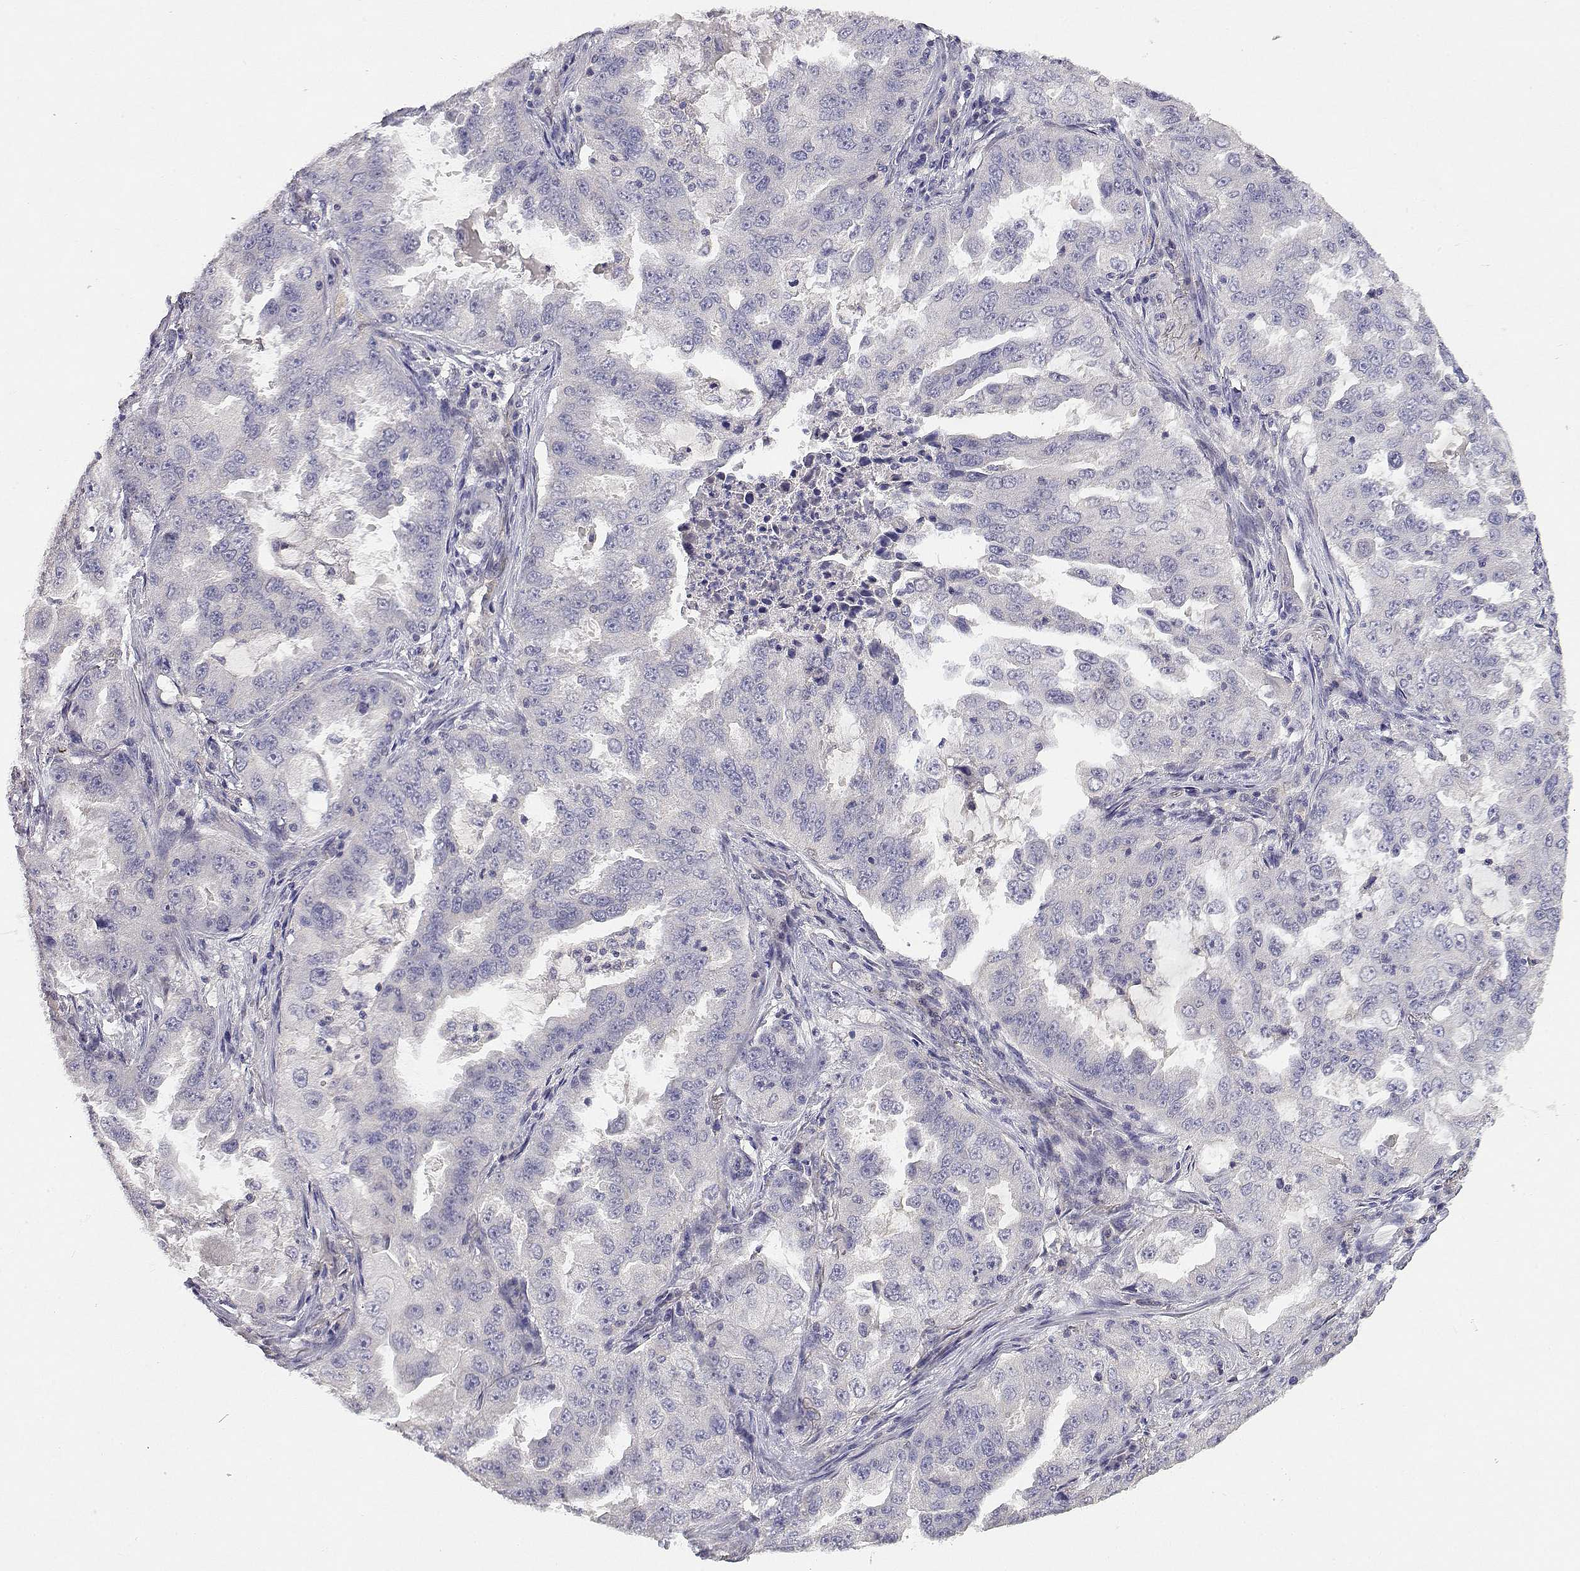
{"staining": {"intensity": "negative", "quantity": "none", "location": "none"}, "tissue": "lung cancer", "cell_type": "Tumor cells", "image_type": "cancer", "snomed": [{"axis": "morphology", "description": "Adenocarcinoma, NOS"}, {"axis": "topography", "description": "Lung"}], "caption": "Image shows no protein staining in tumor cells of lung cancer (adenocarcinoma) tissue.", "gene": "ADA", "patient": {"sex": "female", "age": 61}}